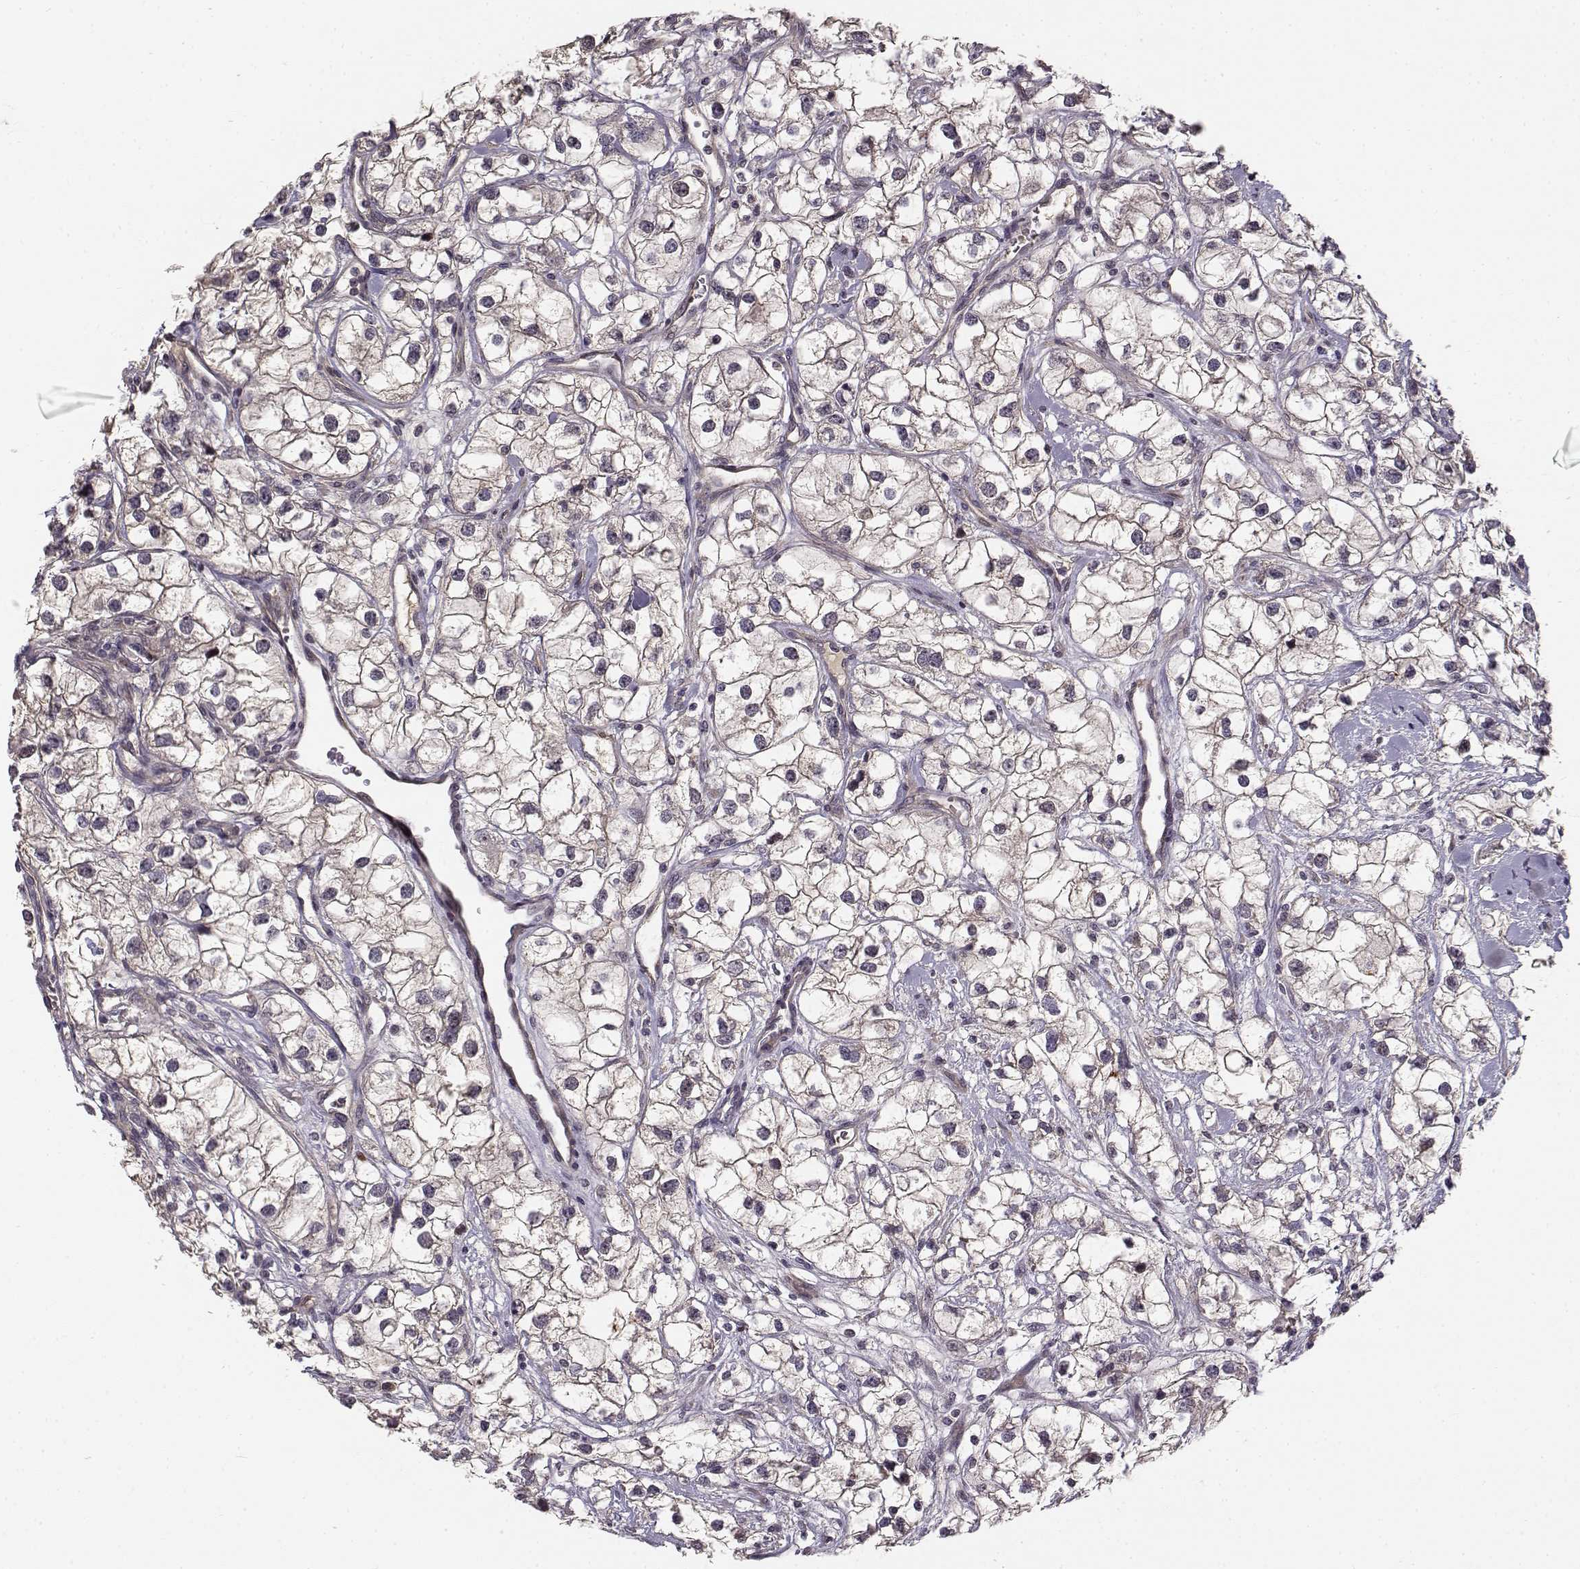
{"staining": {"intensity": "negative", "quantity": "none", "location": "none"}, "tissue": "renal cancer", "cell_type": "Tumor cells", "image_type": "cancer", "snomed": [{"axis": "morphology", "description": "Adenocarcinoma, NOS"}, {"axis": "topography", "description": "Kidney"}], "caption": "Immunohistochemistry (IHC) image of human renal adenocarcinoma stained for a protein (brown), which displays no expression in tumor cells.", "gene": "RGS9BP", "patient": {"sex": "male", "age": 59}}